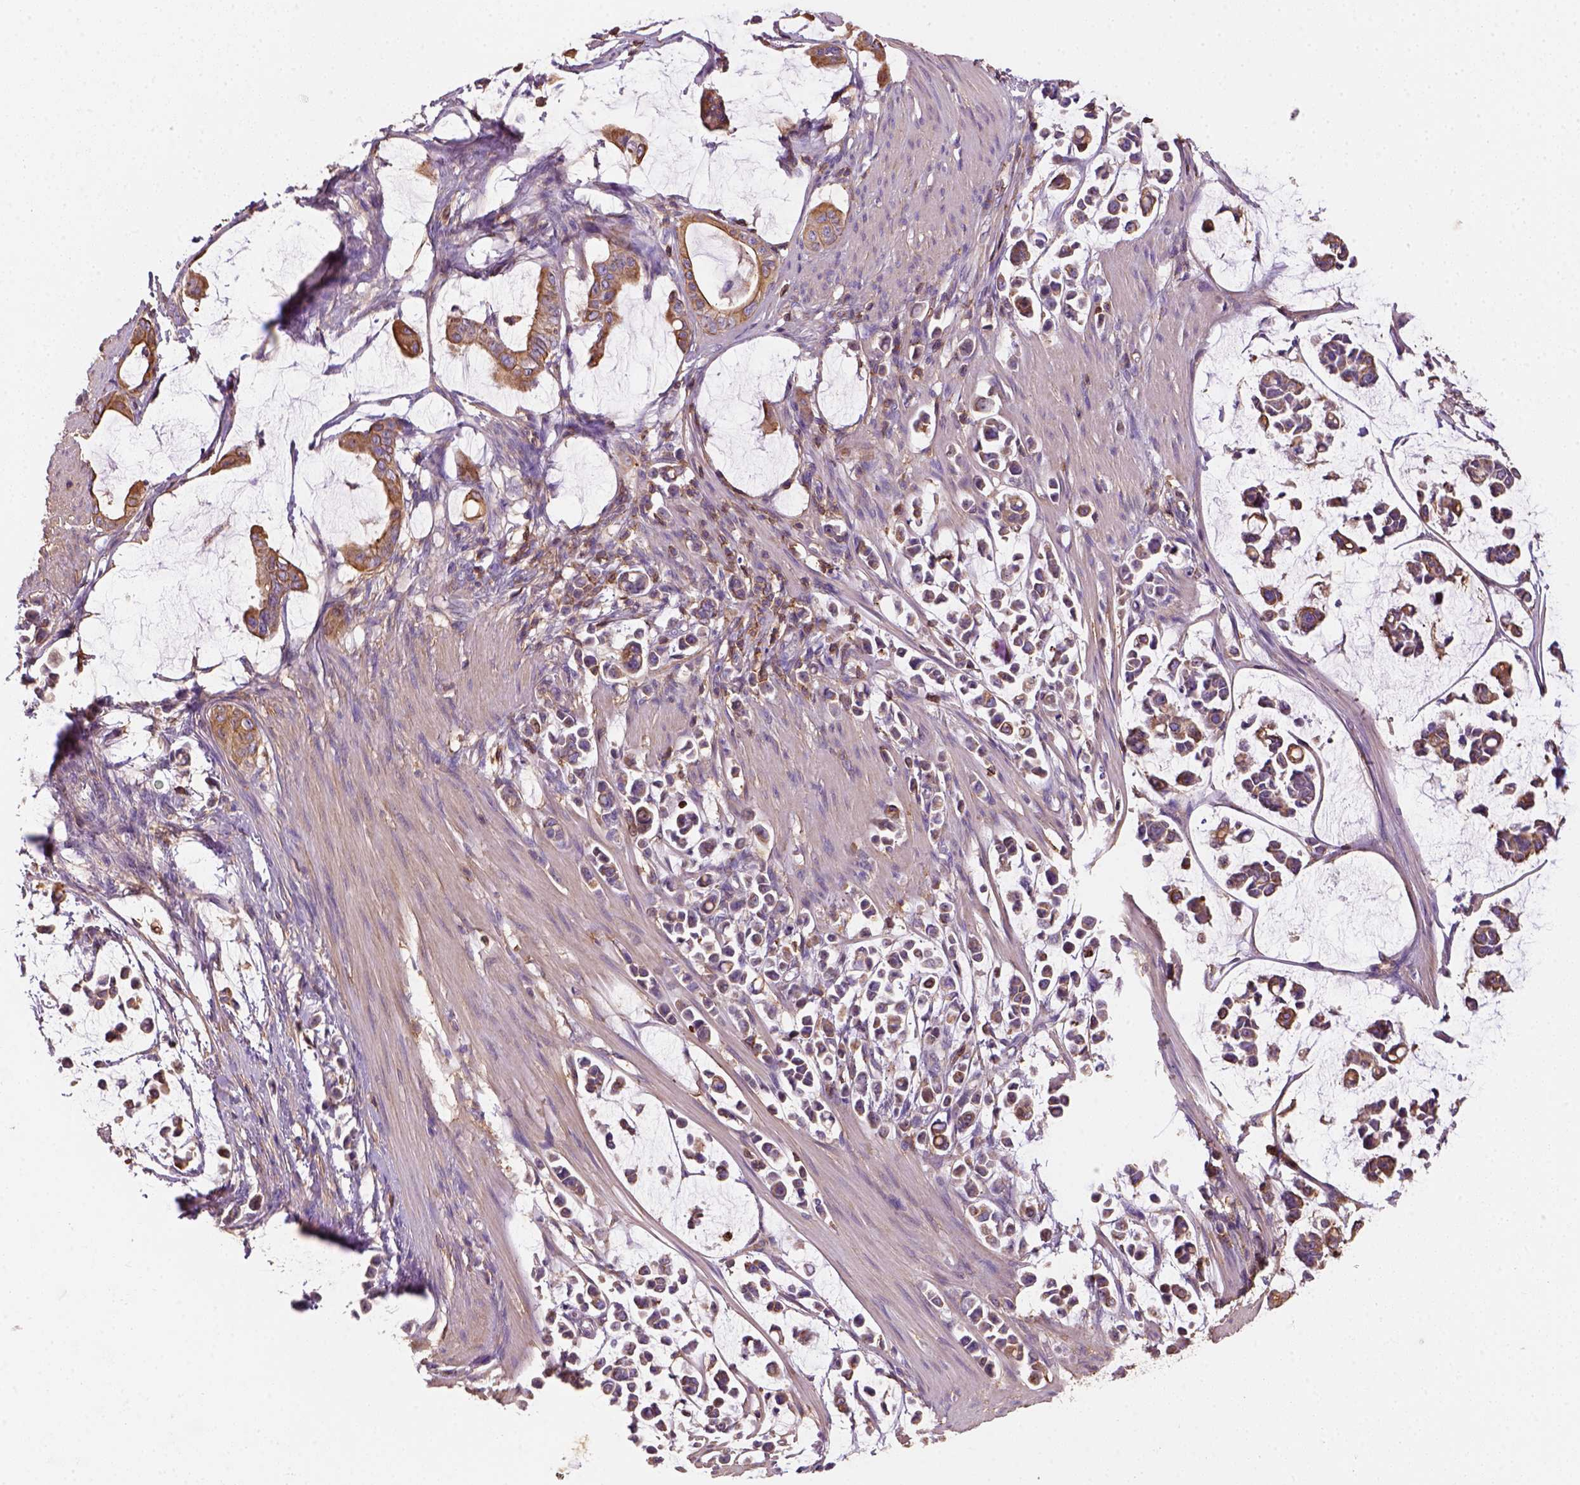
{"staining": {"intensity": "moderate", "quantity": ">75%", "location": "cytoplasmic/membranous"}, "tissue": "stomach cancer", "cell_type": "Tumor cells", "image_type": "cancer", "snomed": [{"axis": "morphology", "description": "Adenocarcinoma, NOS"}, {"axis": "topography", "description": "Stomach"}], "caption": "Stomach cancer stained for a protein (brown) demonstrates moderate cytoplasmic/membranous positive positivity in approximately >75% of tumor cells.", "gene": "GPRC5D", "patient": {"sex": "male", "age": 82}}